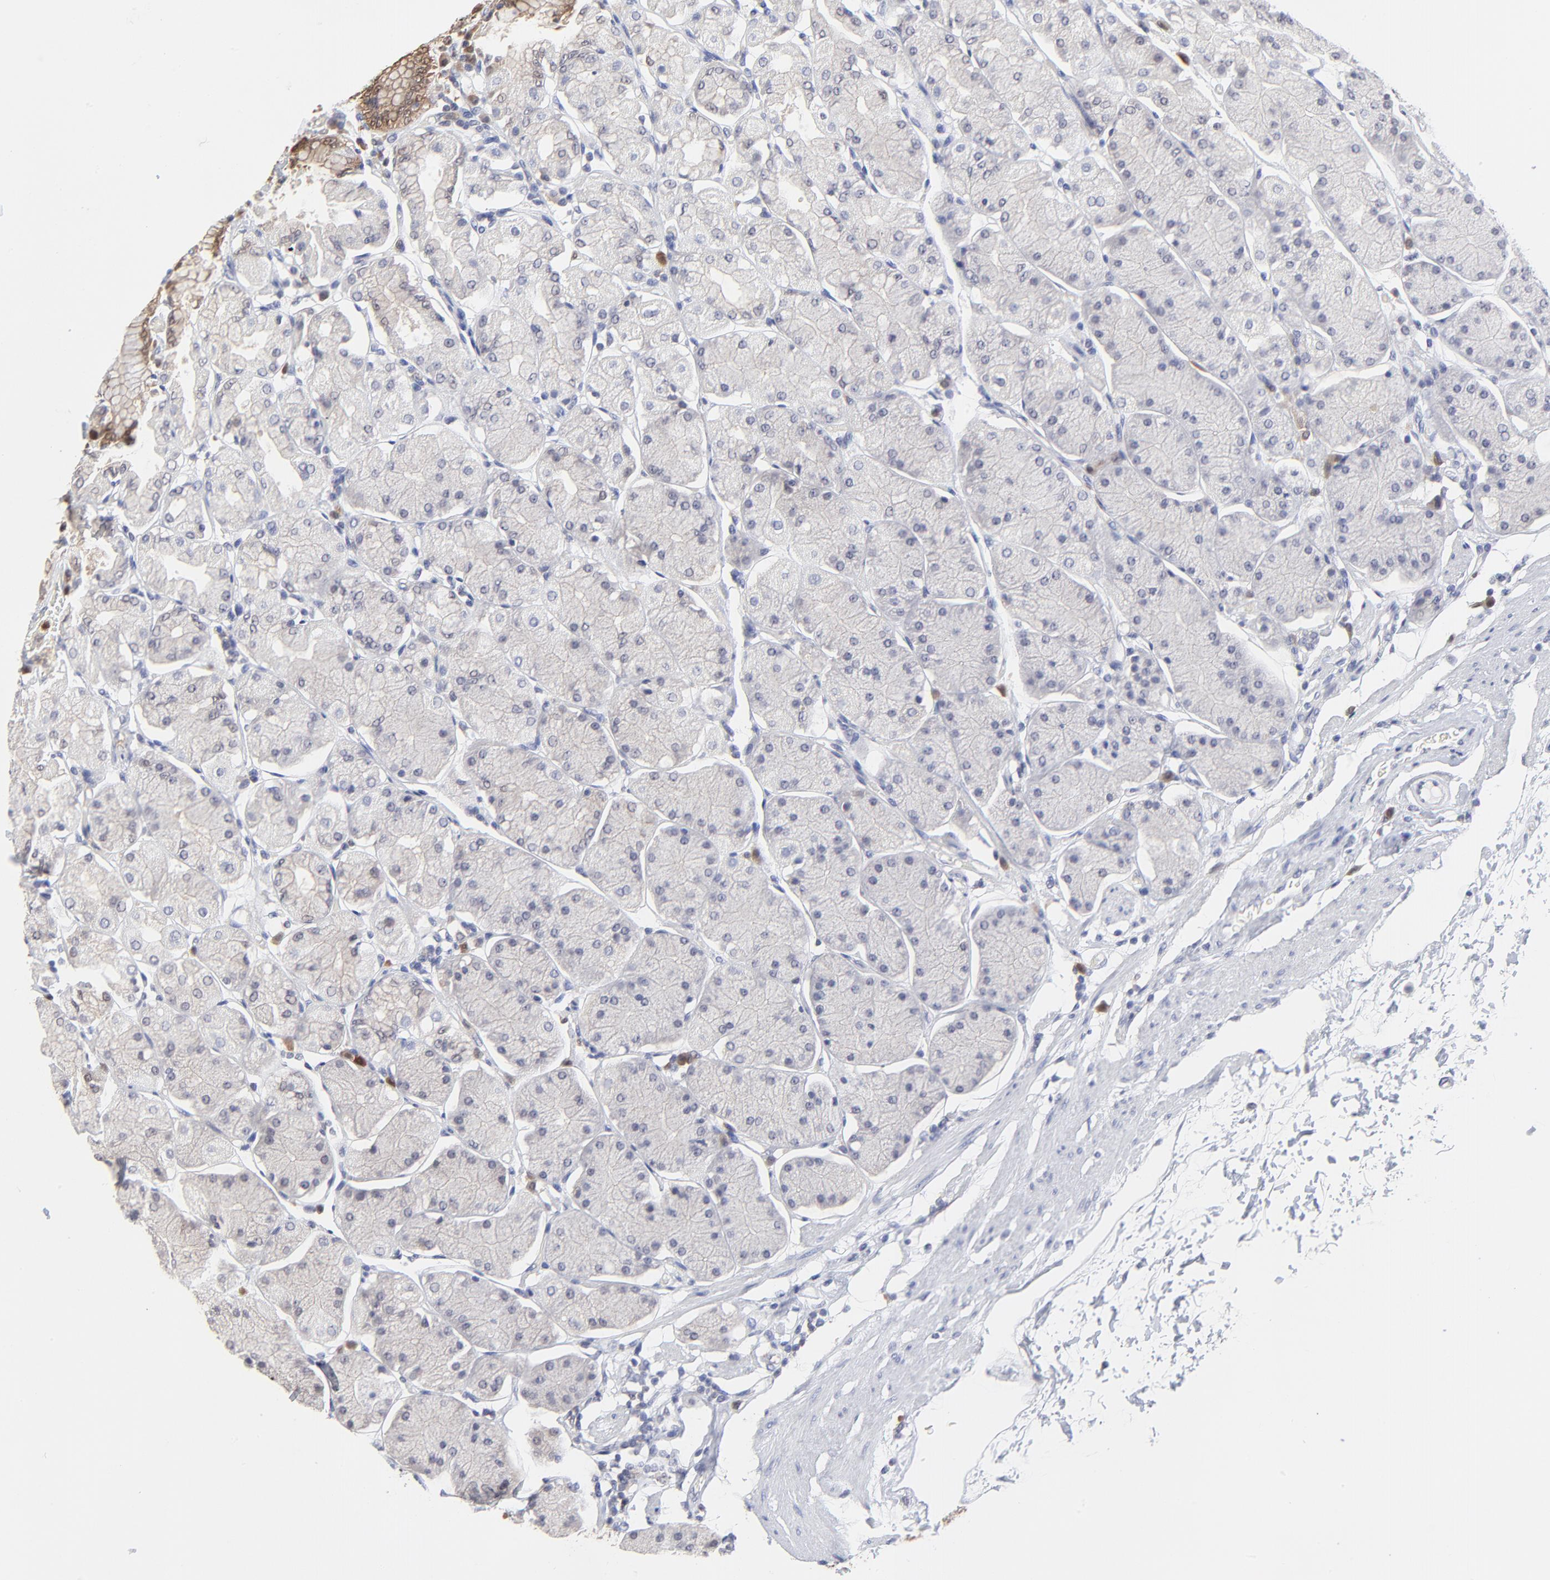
{"staining": {"intensity": "weak", "quantity": "<25%", "location": "cytoplasmic/membranous"}, "tissue": "stomach", "cell_type": "Glandular cells", "image_type": "normal", "snomed": [{"axis": "morphology", "description": "Normal tissue, NOS"}, {"axis": "topography", "description": "Stomach, upper"}, {"axis": "topography", "description": "Stomach"}], "caption": "Stomach stained for a protein using immunohistochemistry reveals no staining glandular cells.", "gene": "CASP3", "patient": {"sex": "male", "age": 76}}